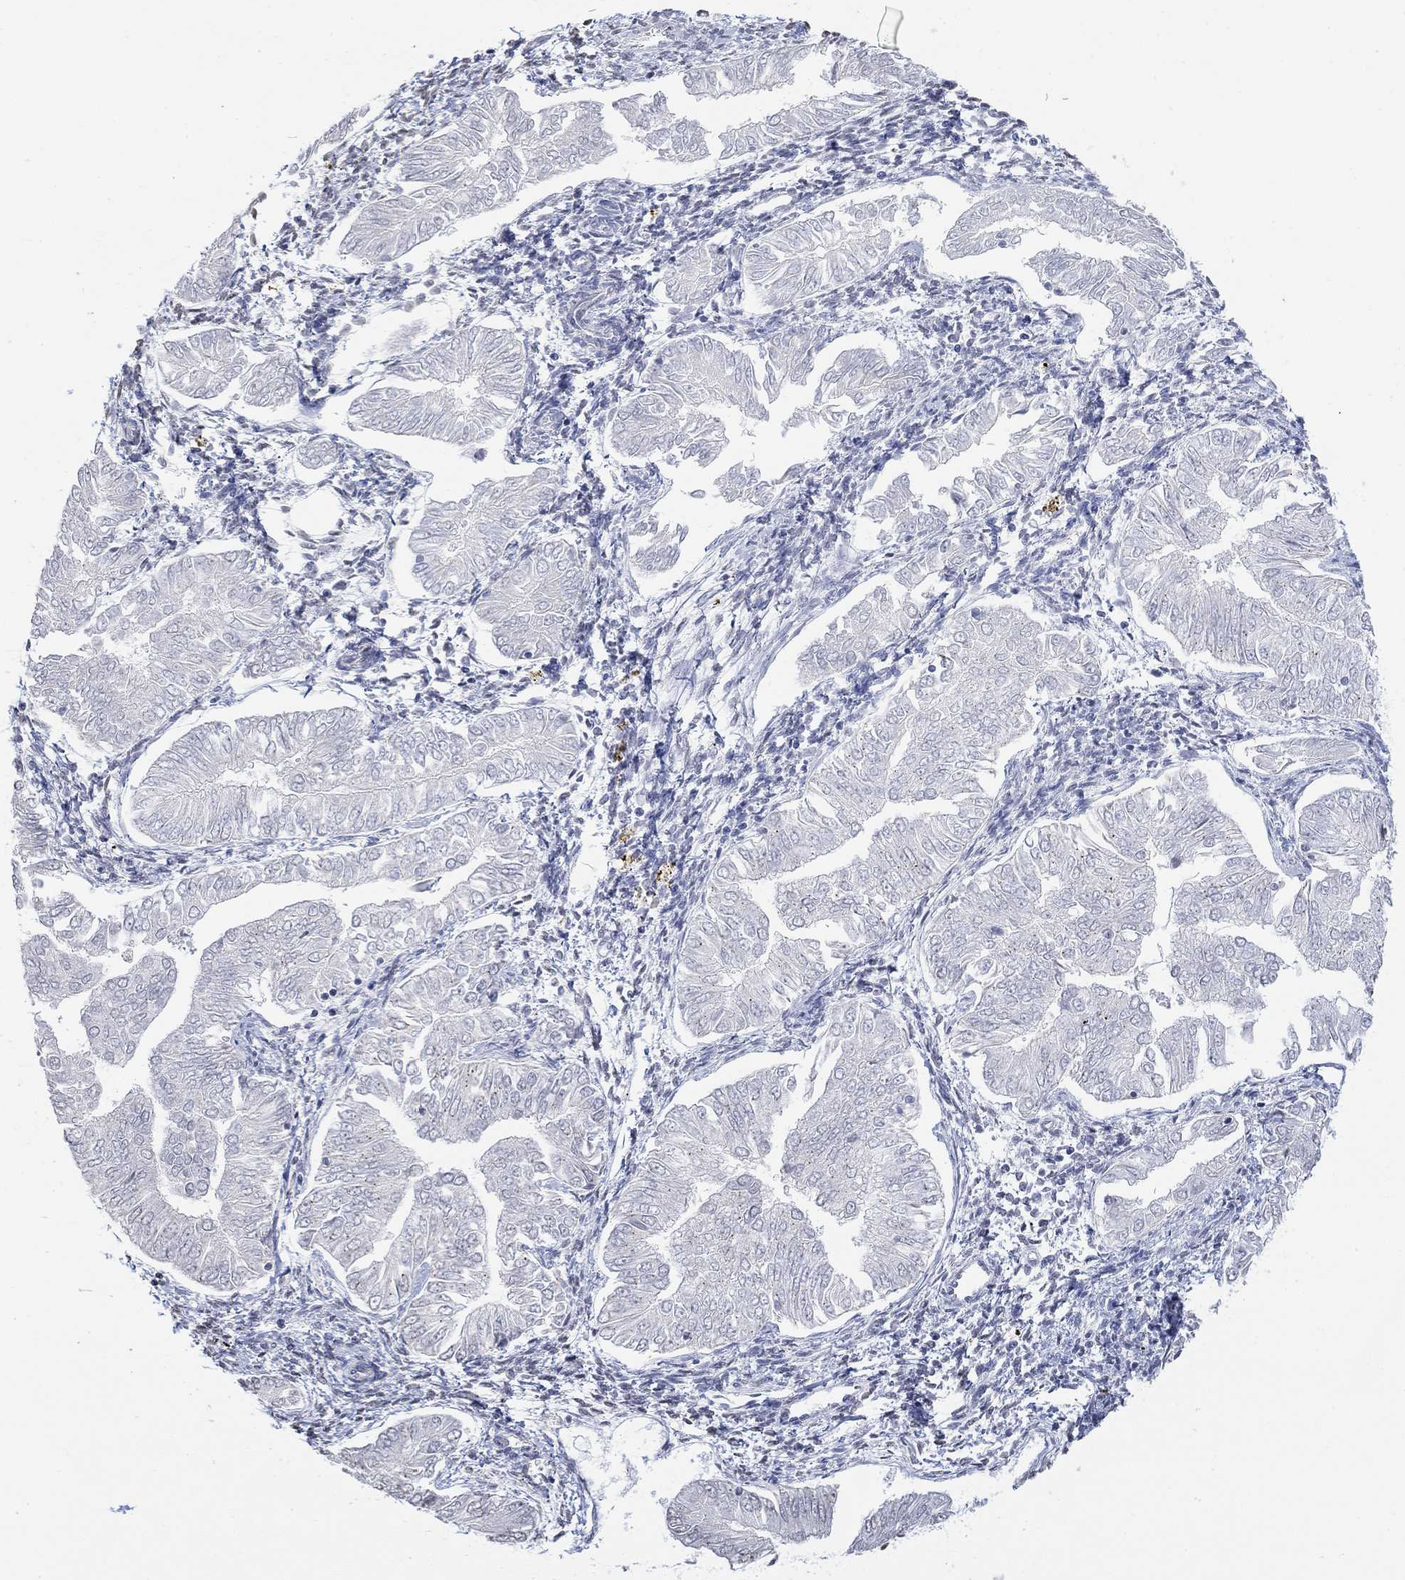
{"staining": {"intensity": "negative", "quantity": "none", "location": "none"}, "tissue": "endometrial cancer", "cell_type": "Tumor cells", "image_type": "cancer", "snomed": [{"axis": "morphology", "description": "Adenocarcinoma, NOS"}, {"axis": "topography", "description": "Endometrium"}], "caption": "IHC histopathology image of neoplastic tissue: human endometrial cancer stained with DAB (3,3'-diaminobenzidine) displays no significant protein staining in tumor cells.", "gene": "TMEM255A", "patient": {"sex": "female", "age": 53}}